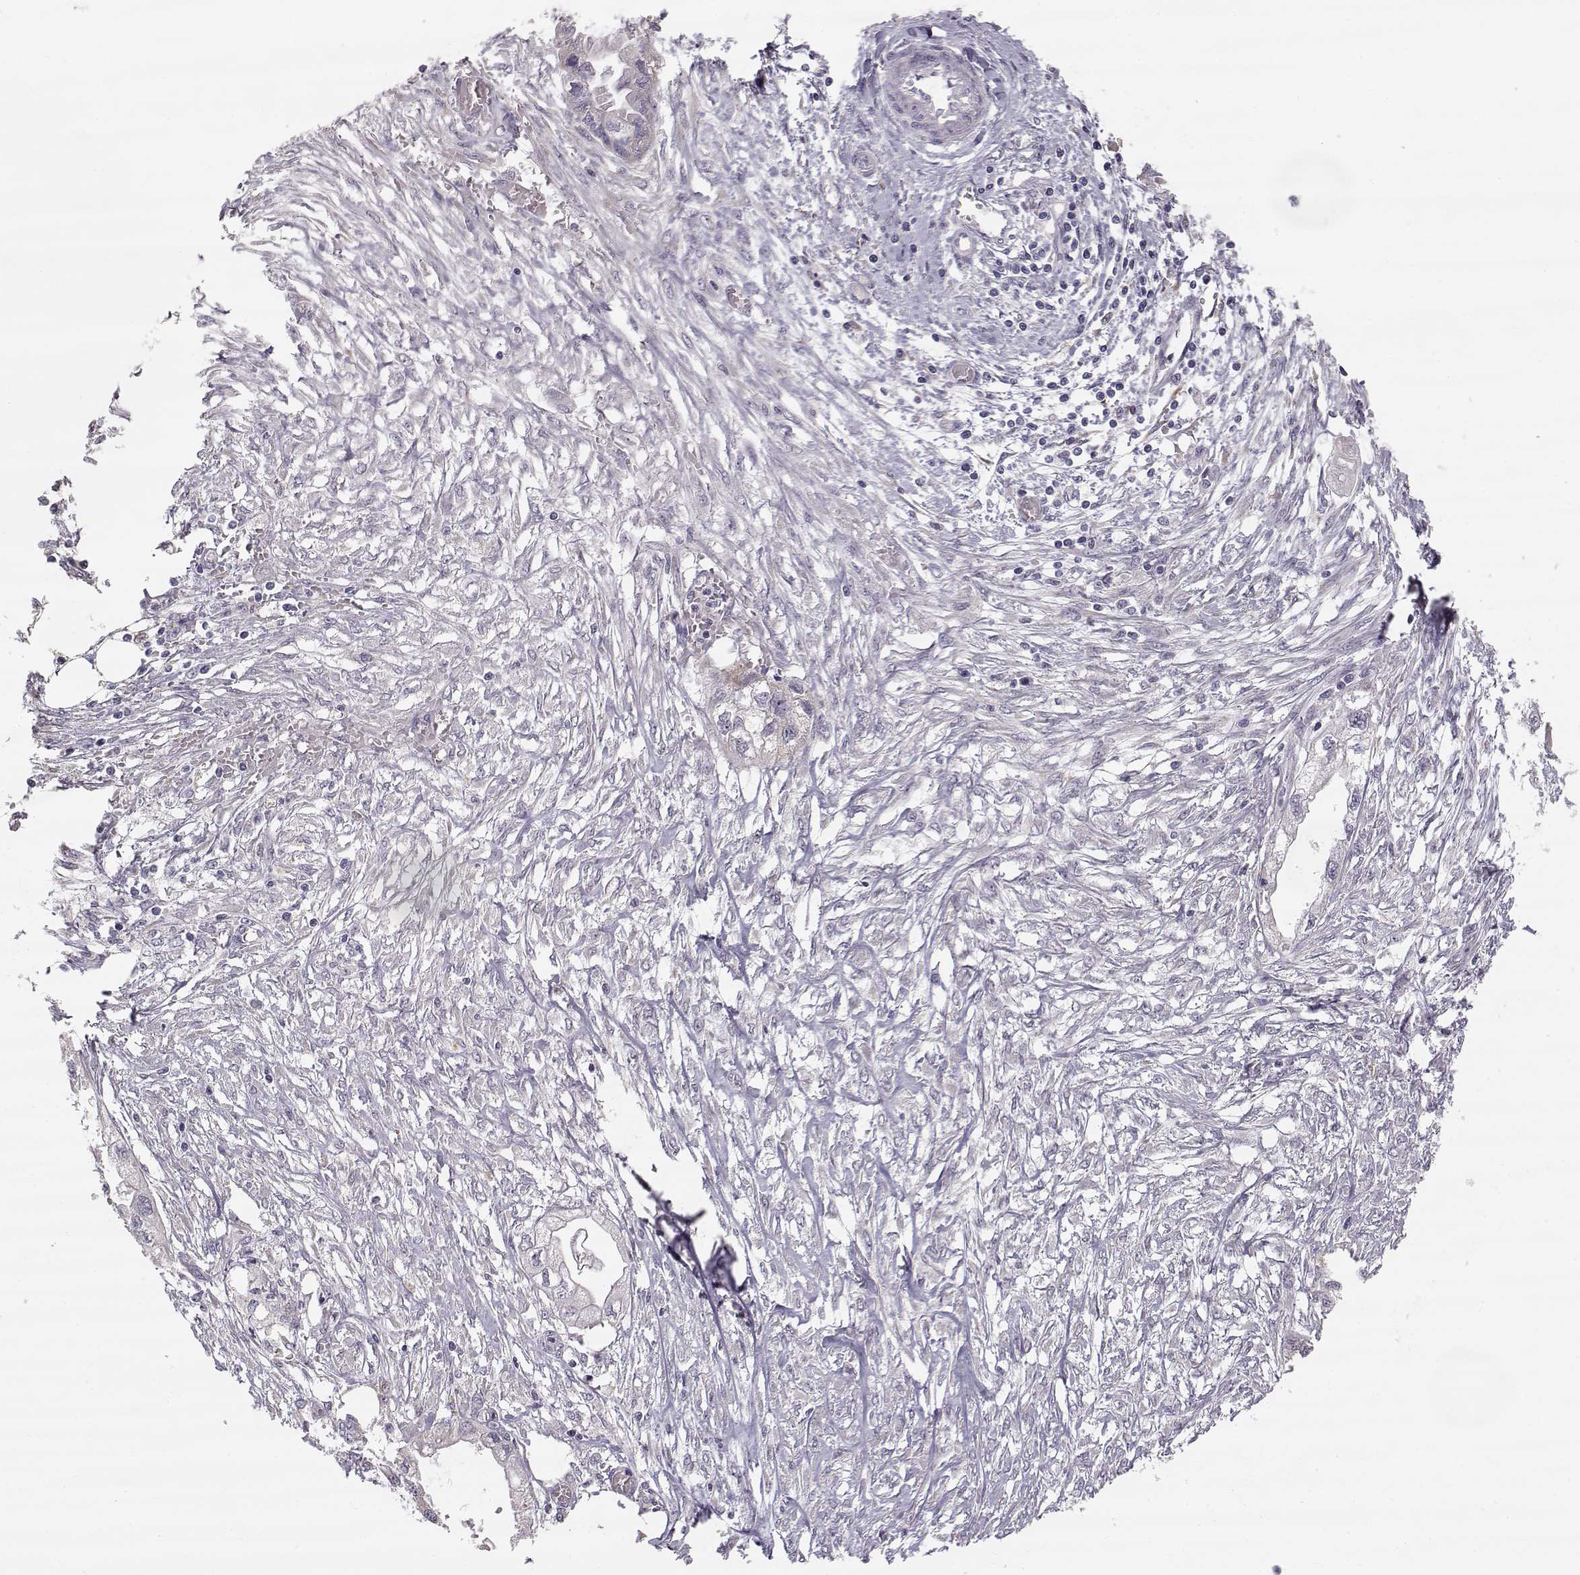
{"staining": {"intensity": "moderate", "quantity": "<25%", "location": "cytoplasmic/membranous"}, "tissue": "endometrial cancer", "cell_type": "Tumor cells", "image_type": "cancer", "snomed": [{"axis": "morphology", "description": "Adenocarcinoma, NOS"}, {"axis": "morphology", "description": "Adenocarcinoma, metastatic, NOS"}, {"axis": "topography", "description": "Adipose tissue"}, {"axis": "topography", "description": "Endometrium"}], "caption": "Endometrial cancer (adenocarcinoma) was stained to show a protein in brown. There is low levels of moderate cytoplasmic/membranous staining in about <25% of tumor cells.", "gene": "ACSL6", "patient": {"sex": "female", "age": 67}}